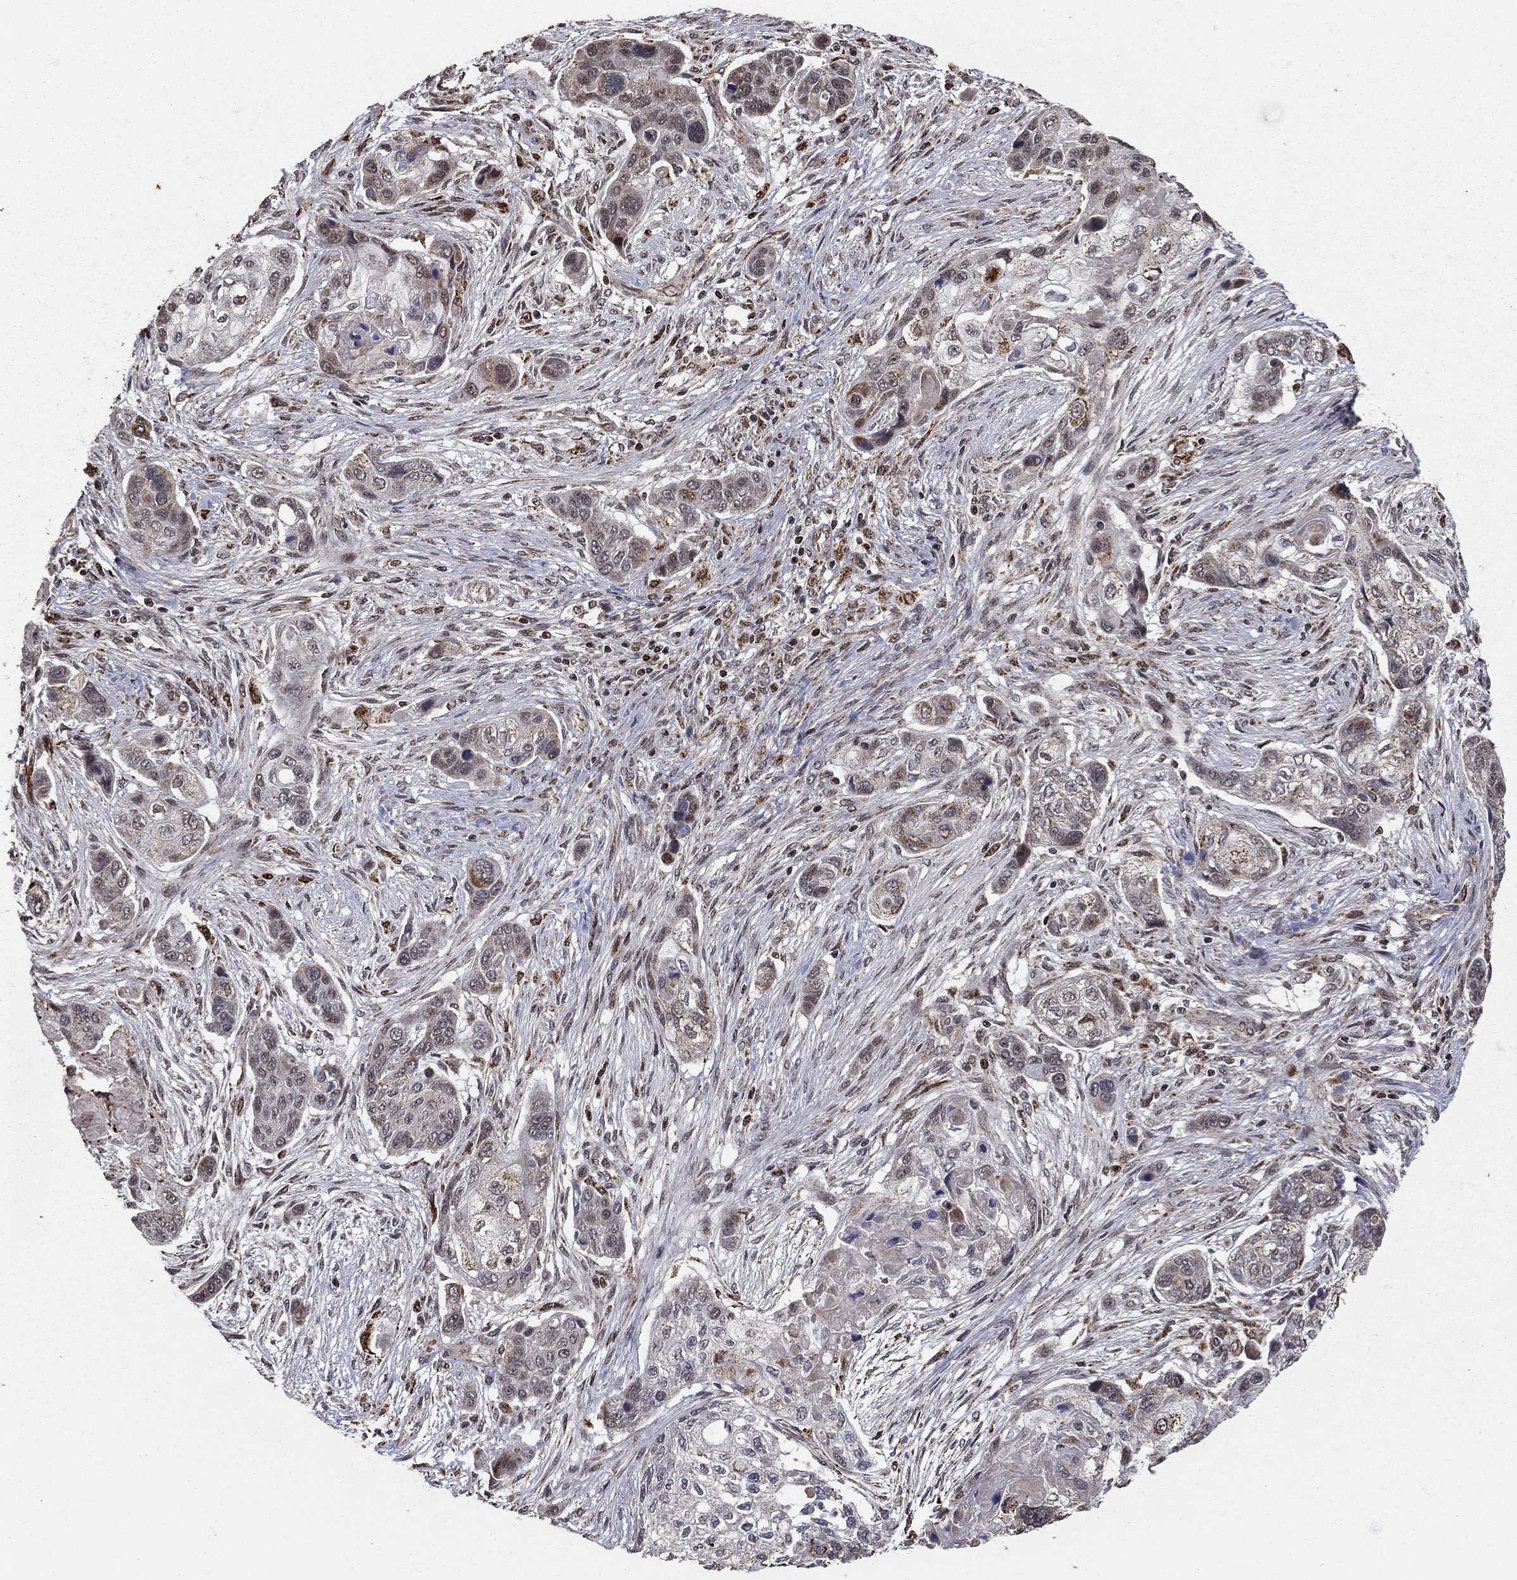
{"staining": {"intensity": "negative", "quantity": "none", "location": "none"}, "tissue": "lung cancer", "cell_type": "Tumor cells", "image_type": "cancer", "snomed": [{"axis": "morphology", "description": "Squamous cell carcinoma, NOS"}, {"axis": "topography", "description": "Lung"}], "caption": "High power microscopy image of an immunohistochemistry image of lung cancer (squamous cell carcinoma), revealing no significant positivity in tumor cells.", "gene": "ACOT13", "patient": {"sex": "male", "age": 69}}